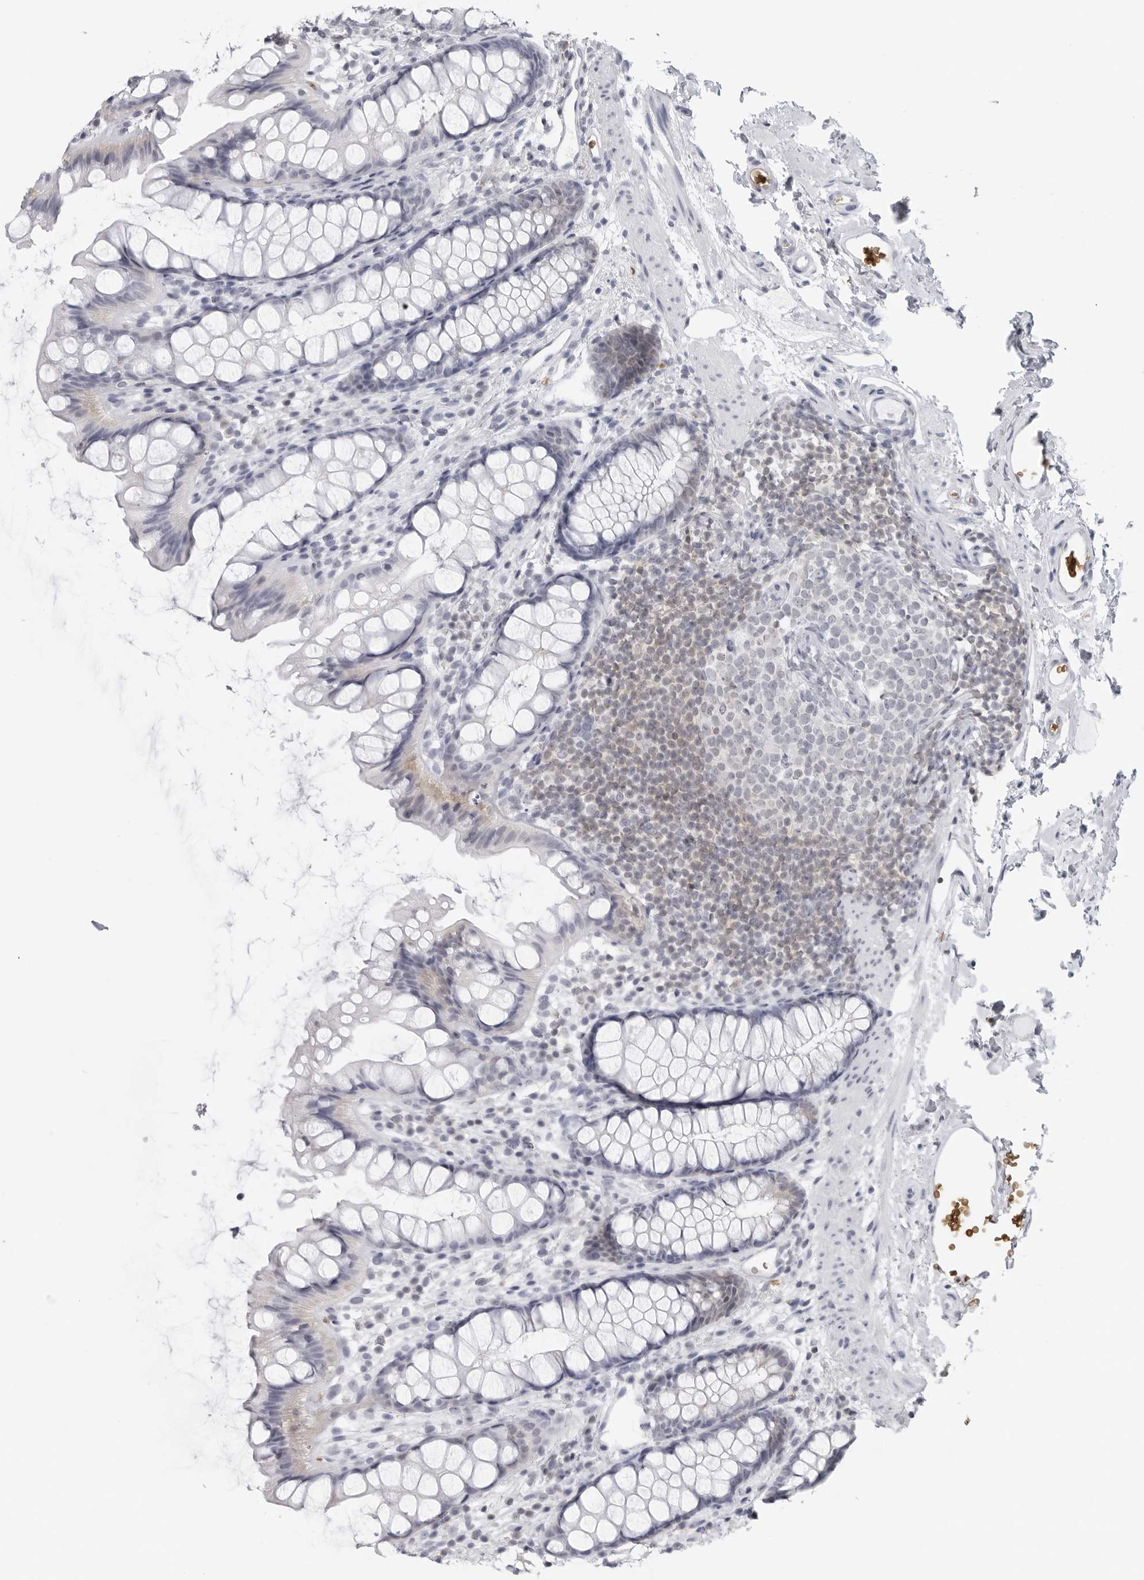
{"staining": {"intensity": "negative", "quantity": "none", "location": "none"}, "tissue": "rectum", "cell_type": "Glandular cells", "image_type": "normal", "snomed": [{"axis": "morphology", "description": "Normal tissue, NOS"}, {"axis": "topography", "description": "Rectum"}], "caption": "Unremarkable rectum was stained to show a protein in brown. There is no significant positivity in glandular cells.", "gene": "EPB41", "patient": {"sex": "female", "age": 65}}